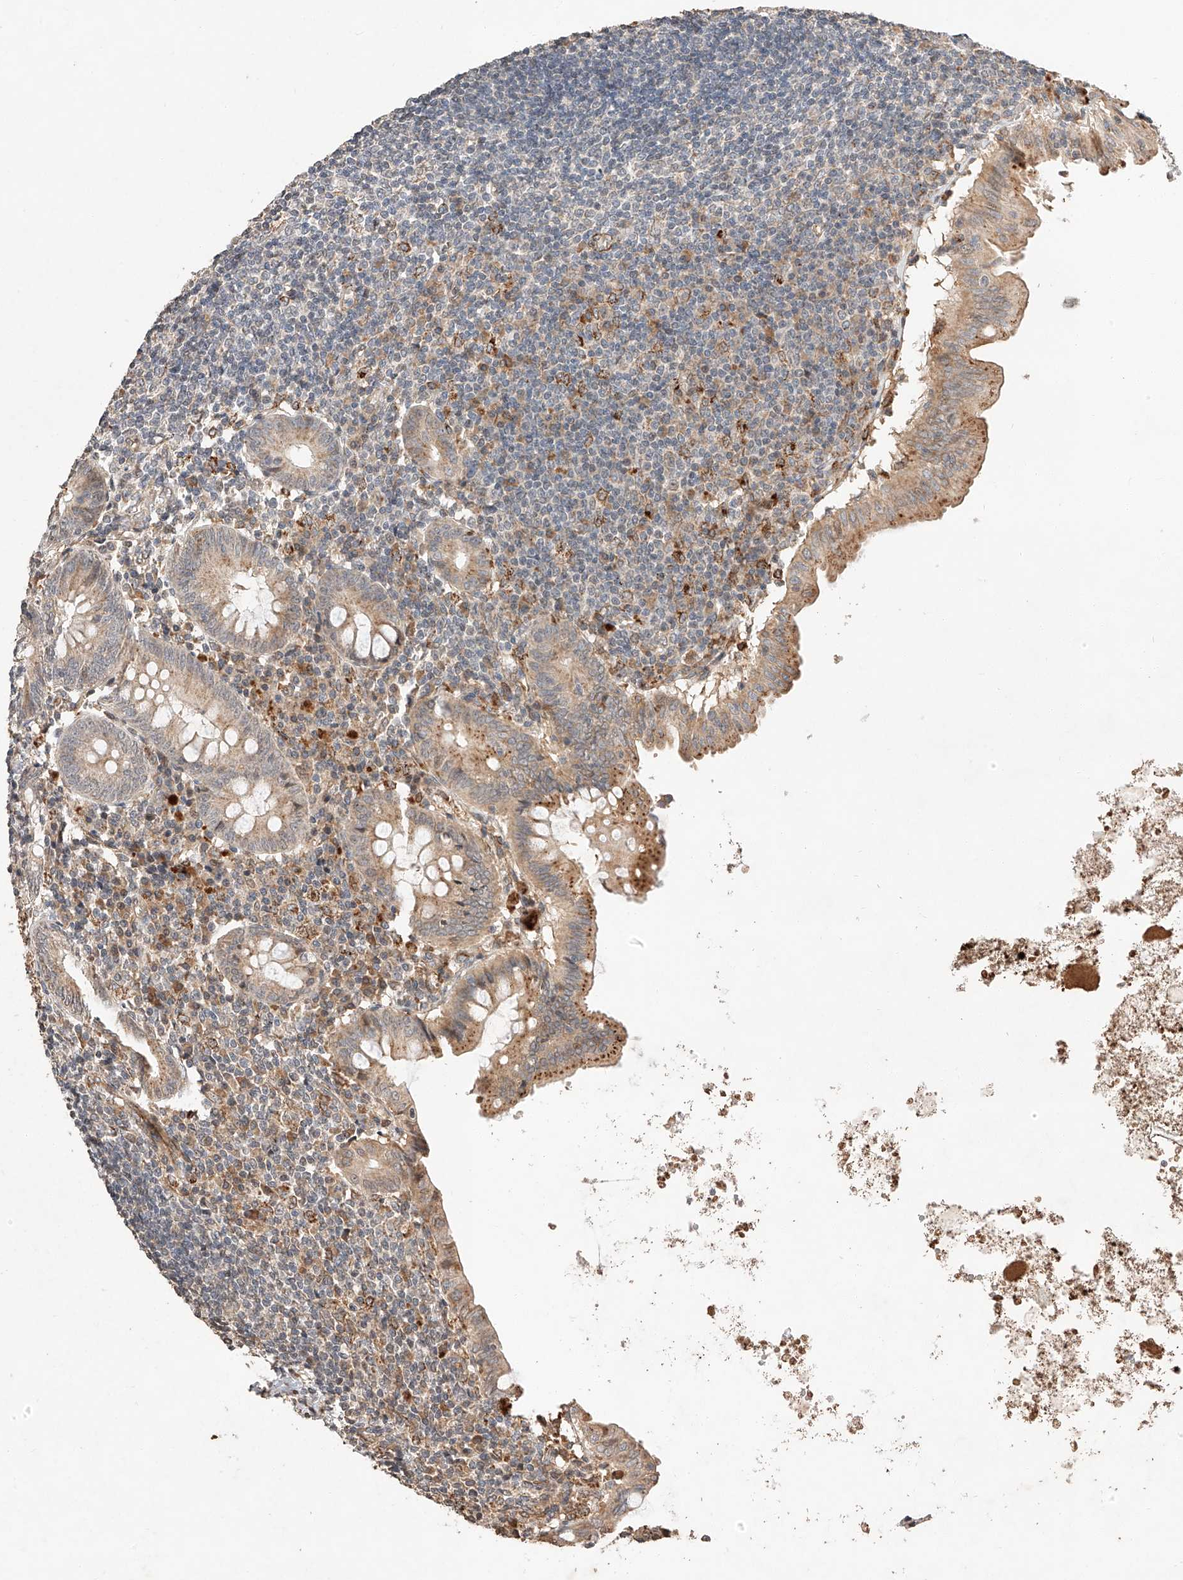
{"staining": {"intensity": "moderate", "quantity": "25%-75%", "location": "cytoplasmic/membranous"}, "tissue": "appendix", "cell_type": "Glandular cells", "image_type": "normal", "snomed": [{"axis": "morphology", "description": "Normal tissue, NOS"}, {"axis": "topography", "description": "Appendix"}], "caption": "An immunohistochemistry (IHC) photomicrograph of normal tissue is shown. Protein staining in brown labels moderate cytoplasmic/membranous positivity in appendix within glandular cells.", "gene": "SUSD6", "patient": {"sex": "female", "age": 54}}